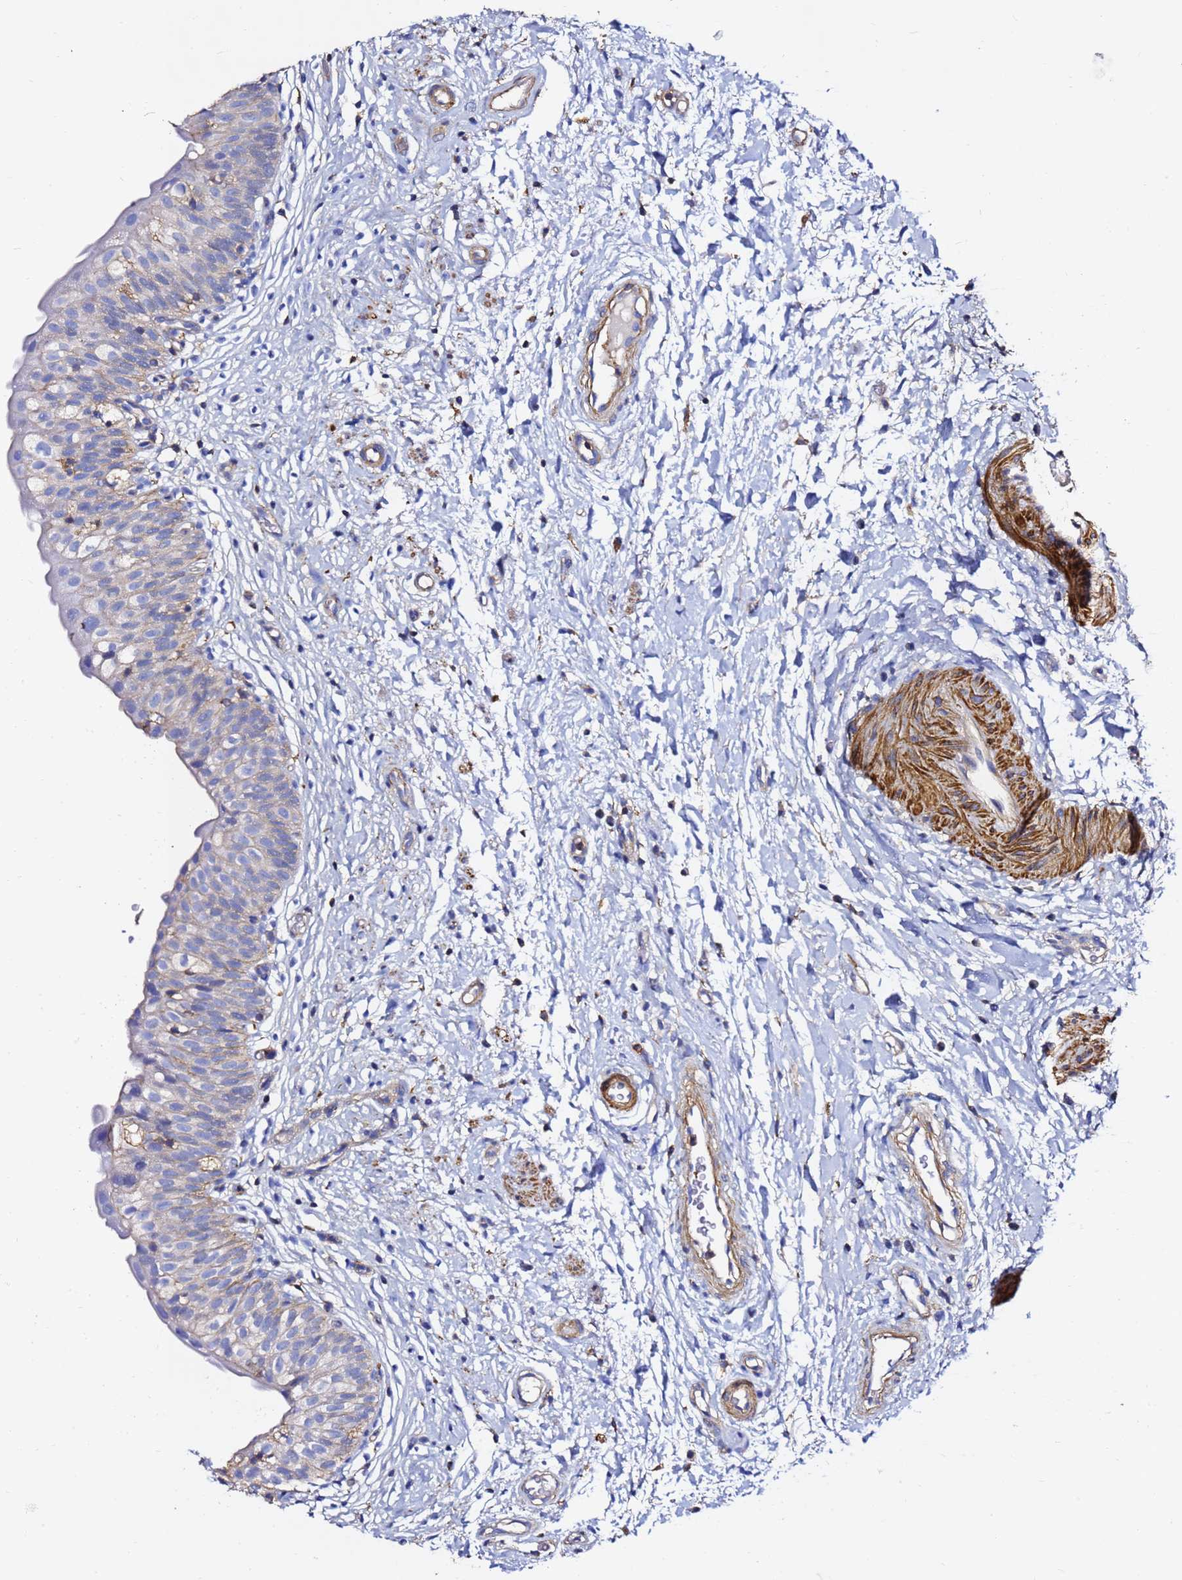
{"staining": {"intensity": "weak", "quantity": "<25%", "location": "cytoplasmic/membranous"}, "tissue": "urinary bladder", "cell_type": "Urothelial cells", "image_type": "normal", "snomed": [{"axis": "morphology", "description": "Normal tissue, NOS"}, {"axis": "topography", "description": "Urinary bladder"}], "caption": "Immunohistochemistry (IHC) histopathology image of unremarkable urinary bladder stained for a protein (brown), which demonstrates no expression in urothelial cells.", "gene": "ACTA1", "patient": {"sex": "male", "age": 55}}